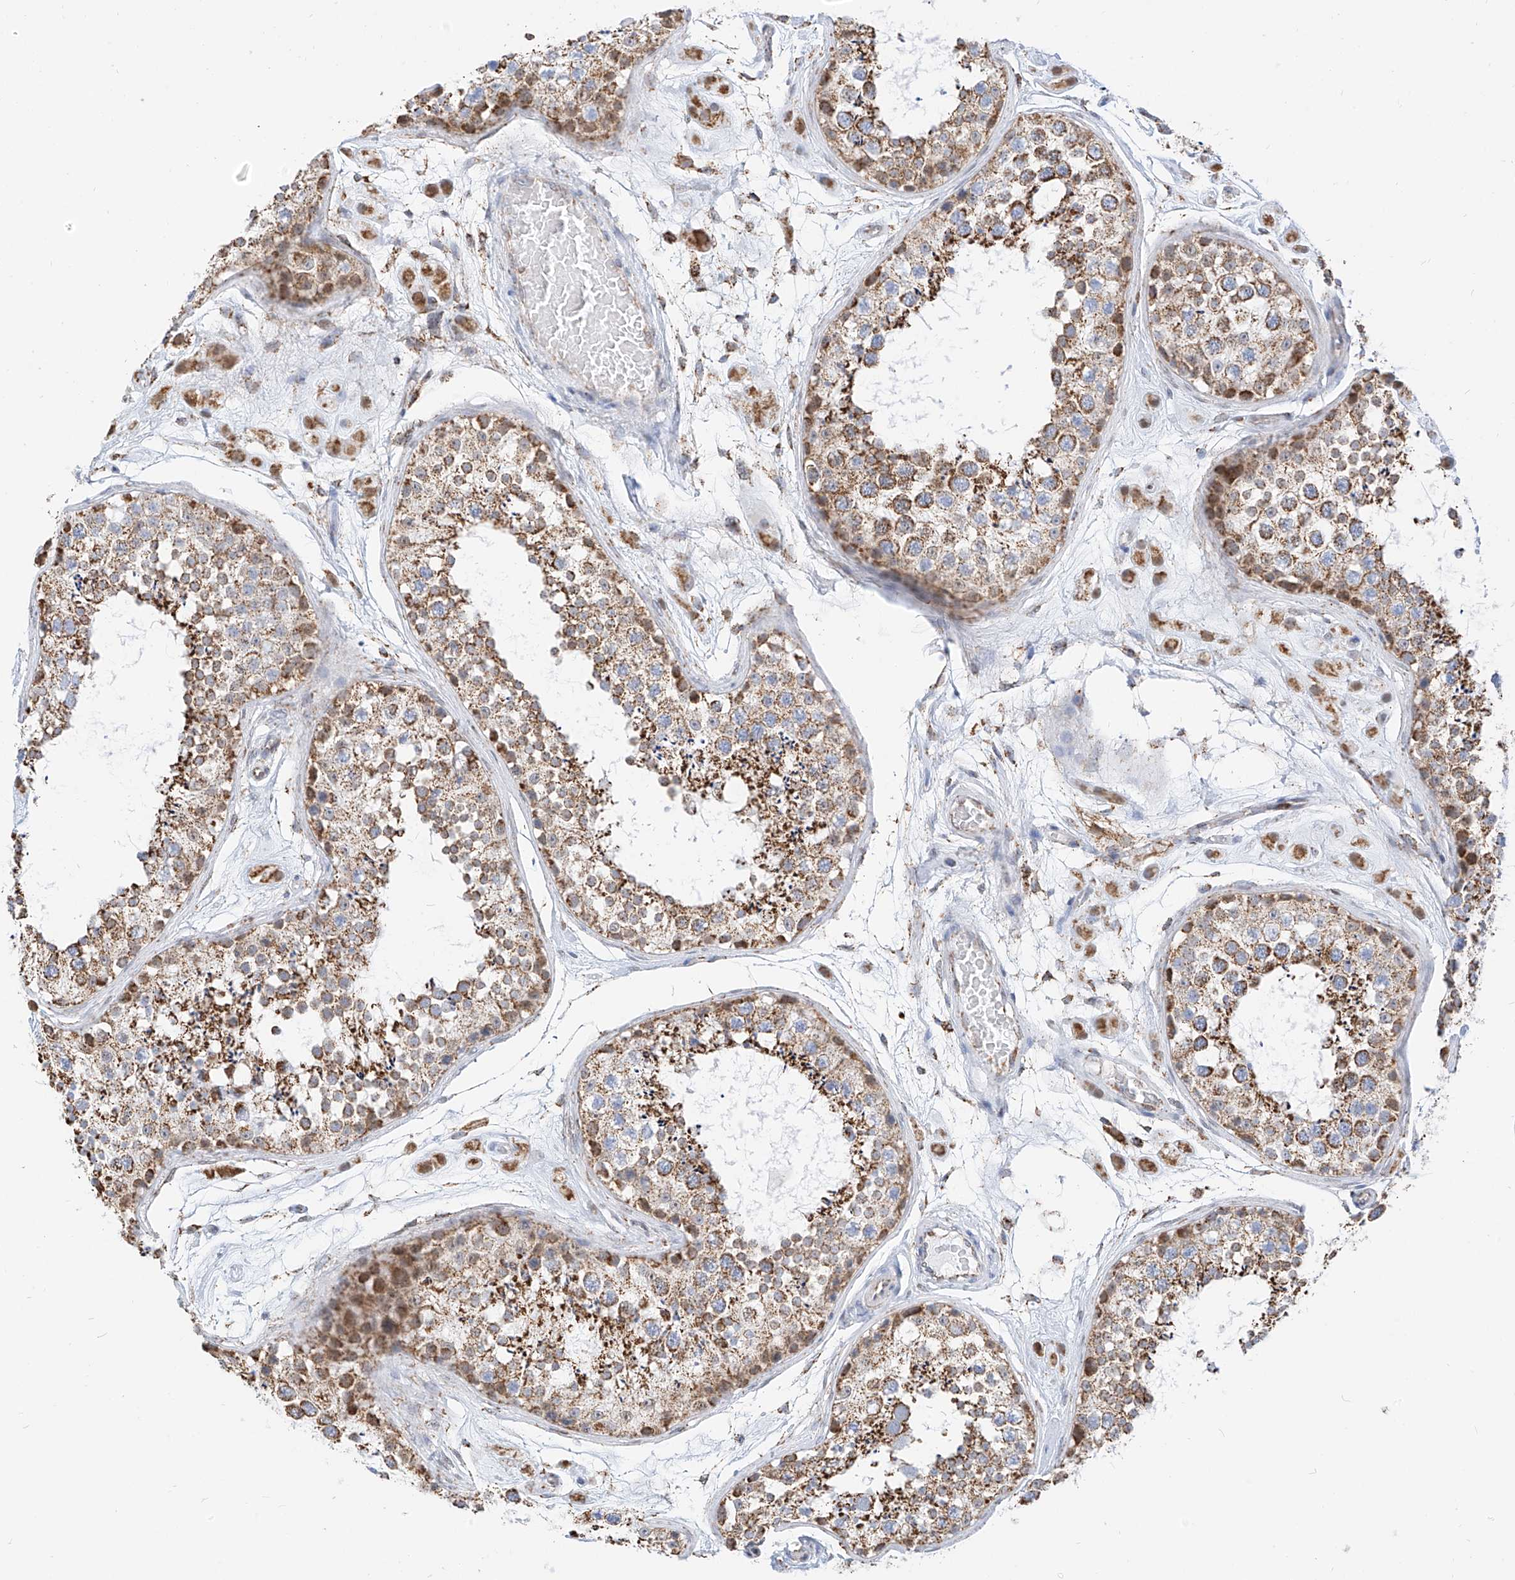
{"staining": {"intensity": "moderate", "quantity": ">75%", "location": "cytoplasmic/membranous"}, "tissue": "testis", "cell_type": "Cells in seminiferous ducts", "image_type": "normal", "snomed": [{"axis": "morphology", "description": "Normal tissue, NOS"}, {"axis": "topography", "description": "Testis"}], "caption": "A brown stain labels moderate cytoplasmic/membranous positivity of a protein in cells in seminiferous ducts of normal testis. Using DAB (3,3'-diaminobenzidine) (brown) and hematoxylin (blue) stains, captured at high magnification using brightfield microscopy.", "gene": "NALCN", "patient": {"sex": "male", "age": 25}}